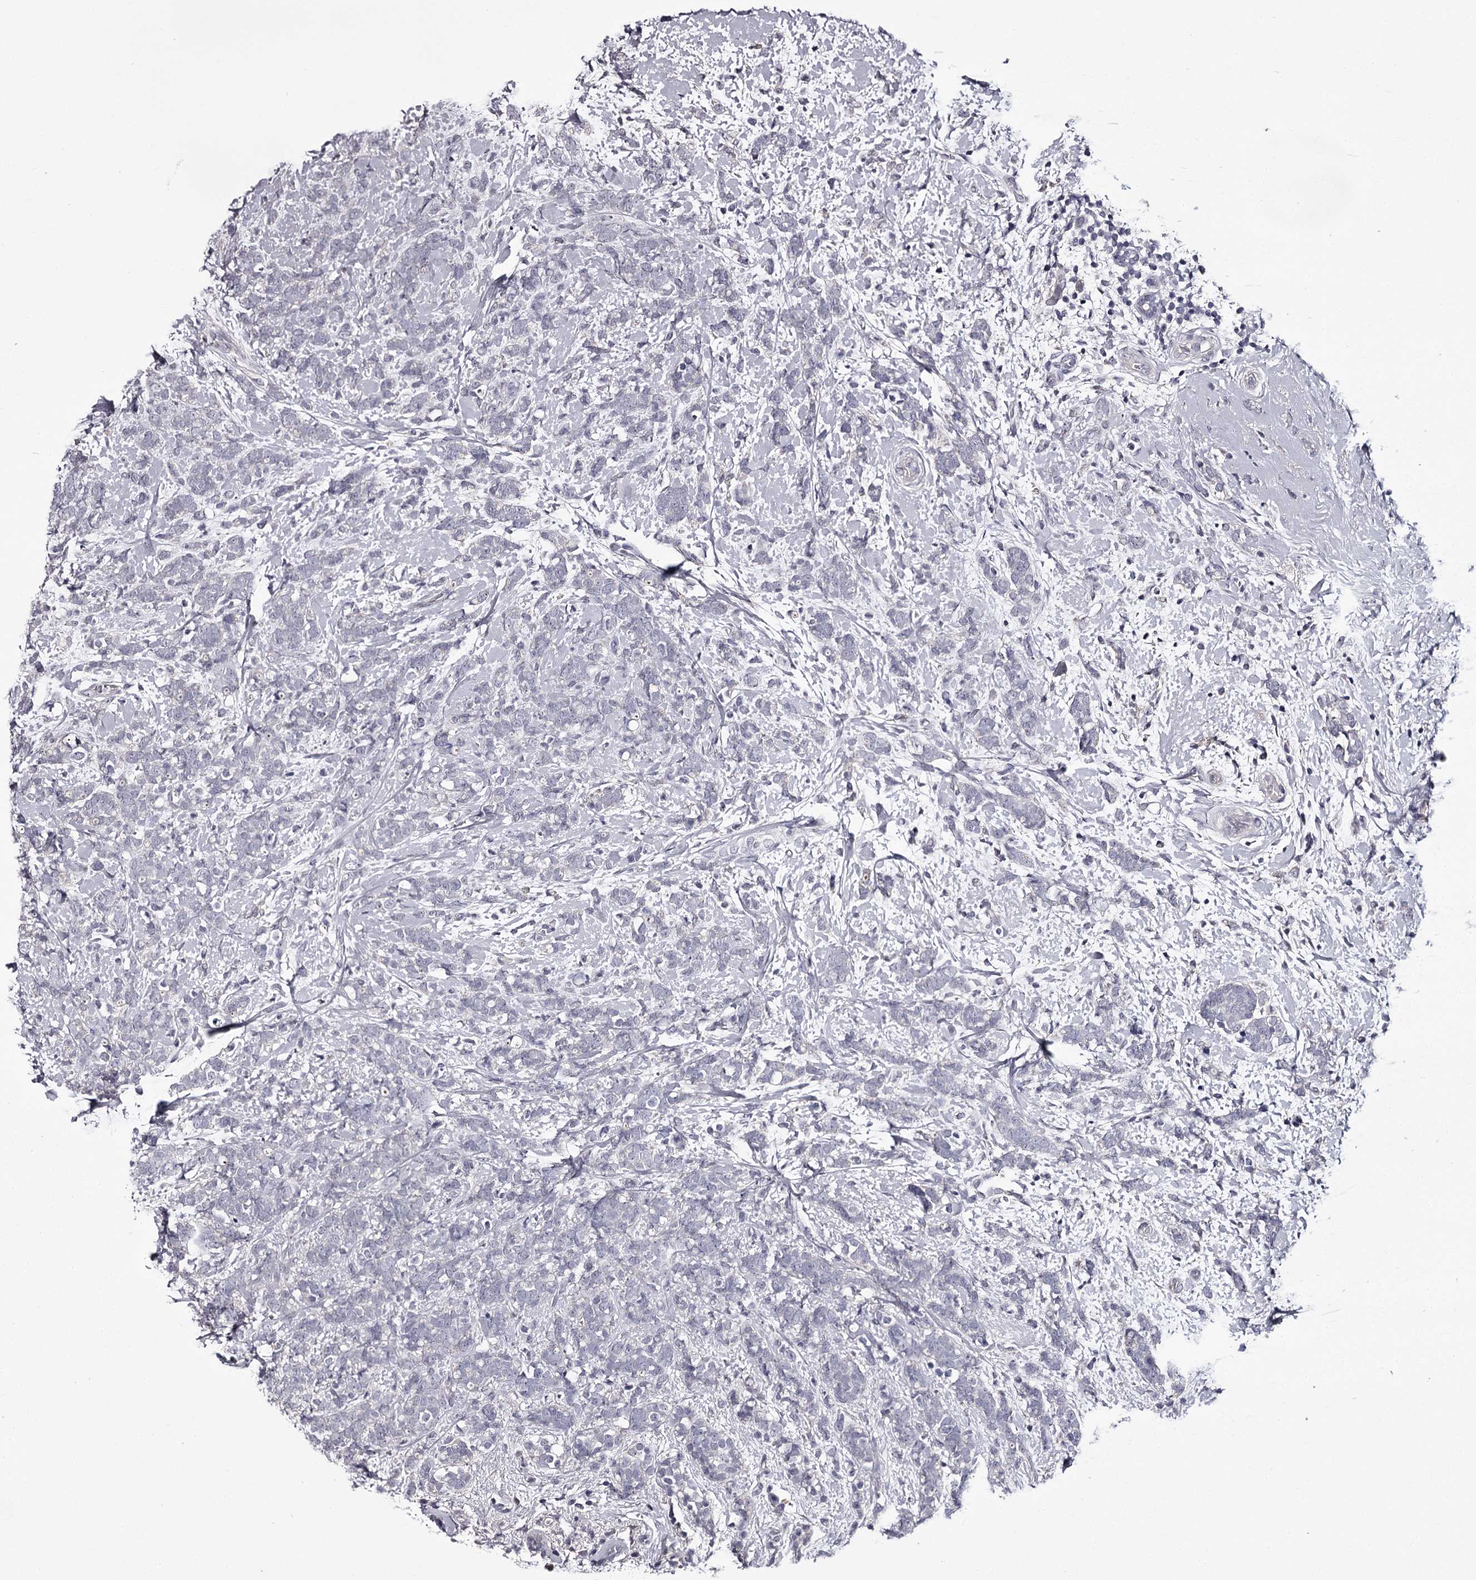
{"staining": {"intensity": "negative", "quantity": "none", "location": "none"}, "tissue": "breast cancer", "cell_type": "Tumor cells", "image_type": "cancer", "snomed": [{"axis": "morphology", "description": "Lobular carcinoma"}, {"axis": "topography", "description": "Breast"}], "caption": "DAB (3,3'-diaminobenzidine) immunohistochemical staining of human breast cancer demonstrates no significant expression in tumor cells.", "gene": "PRM2", "patient": {"sex": "female", "age": 58}}